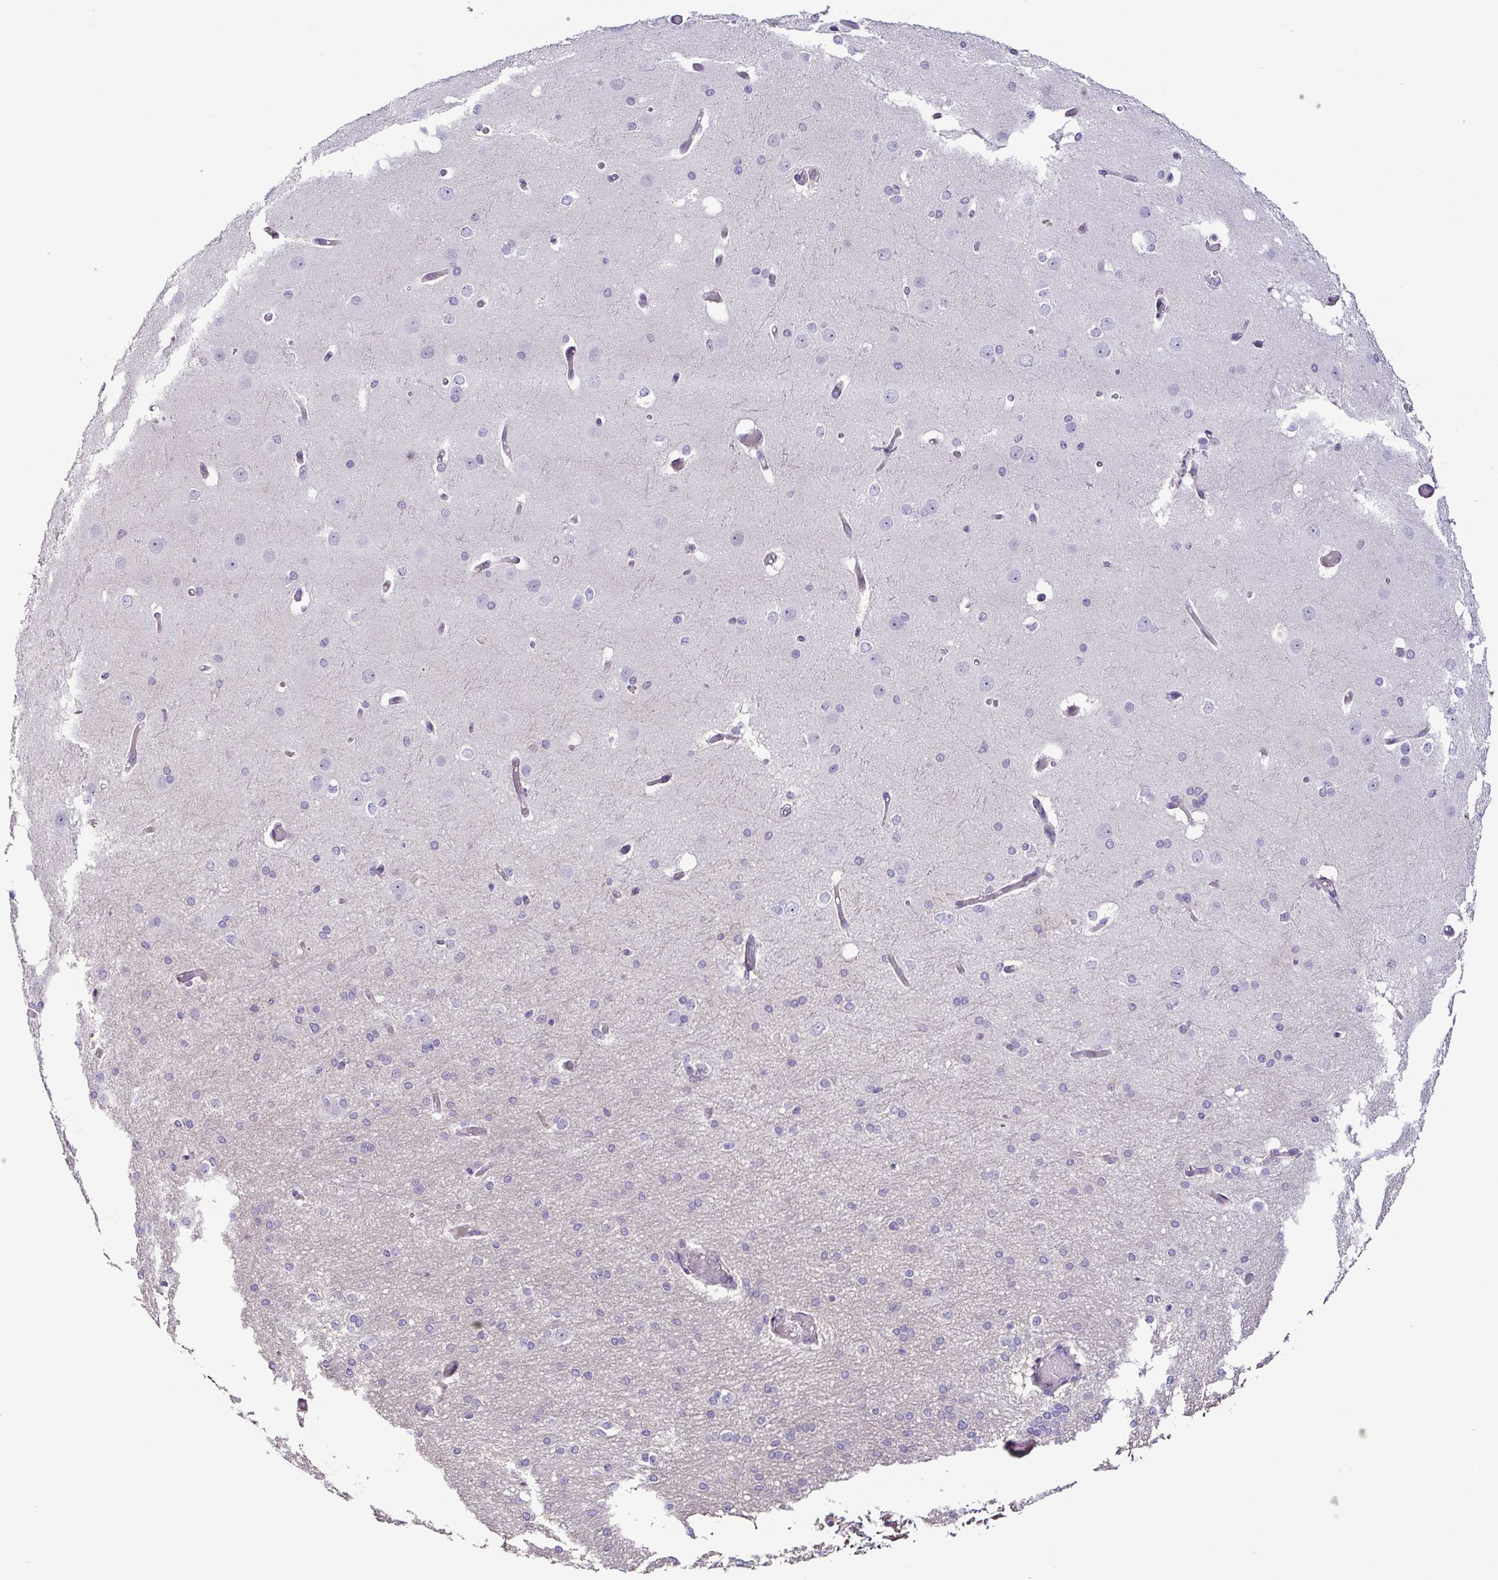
{"staining": {"intensity": "negative", "quantity": "none", "location": "none"}, "tissue": "cerebral cortex", "cell_type": "Endothelial cells", "image_type": "normal", "snomed": [{"axis": "morphology", "description": "Normal tissue, NOS"}, {"axis": "morphology", "description": "Inflammation, NOS"}, {"axis": "topography", "description": "Cerebral cortex"}], "caption": "High power microscopy micrograph of an IHC micrograph of benign cerebral cortex, revealing no significant positivity in endothelial cells.", "gene": "TERT", "patient": {"sex": "male", "age": 6}}